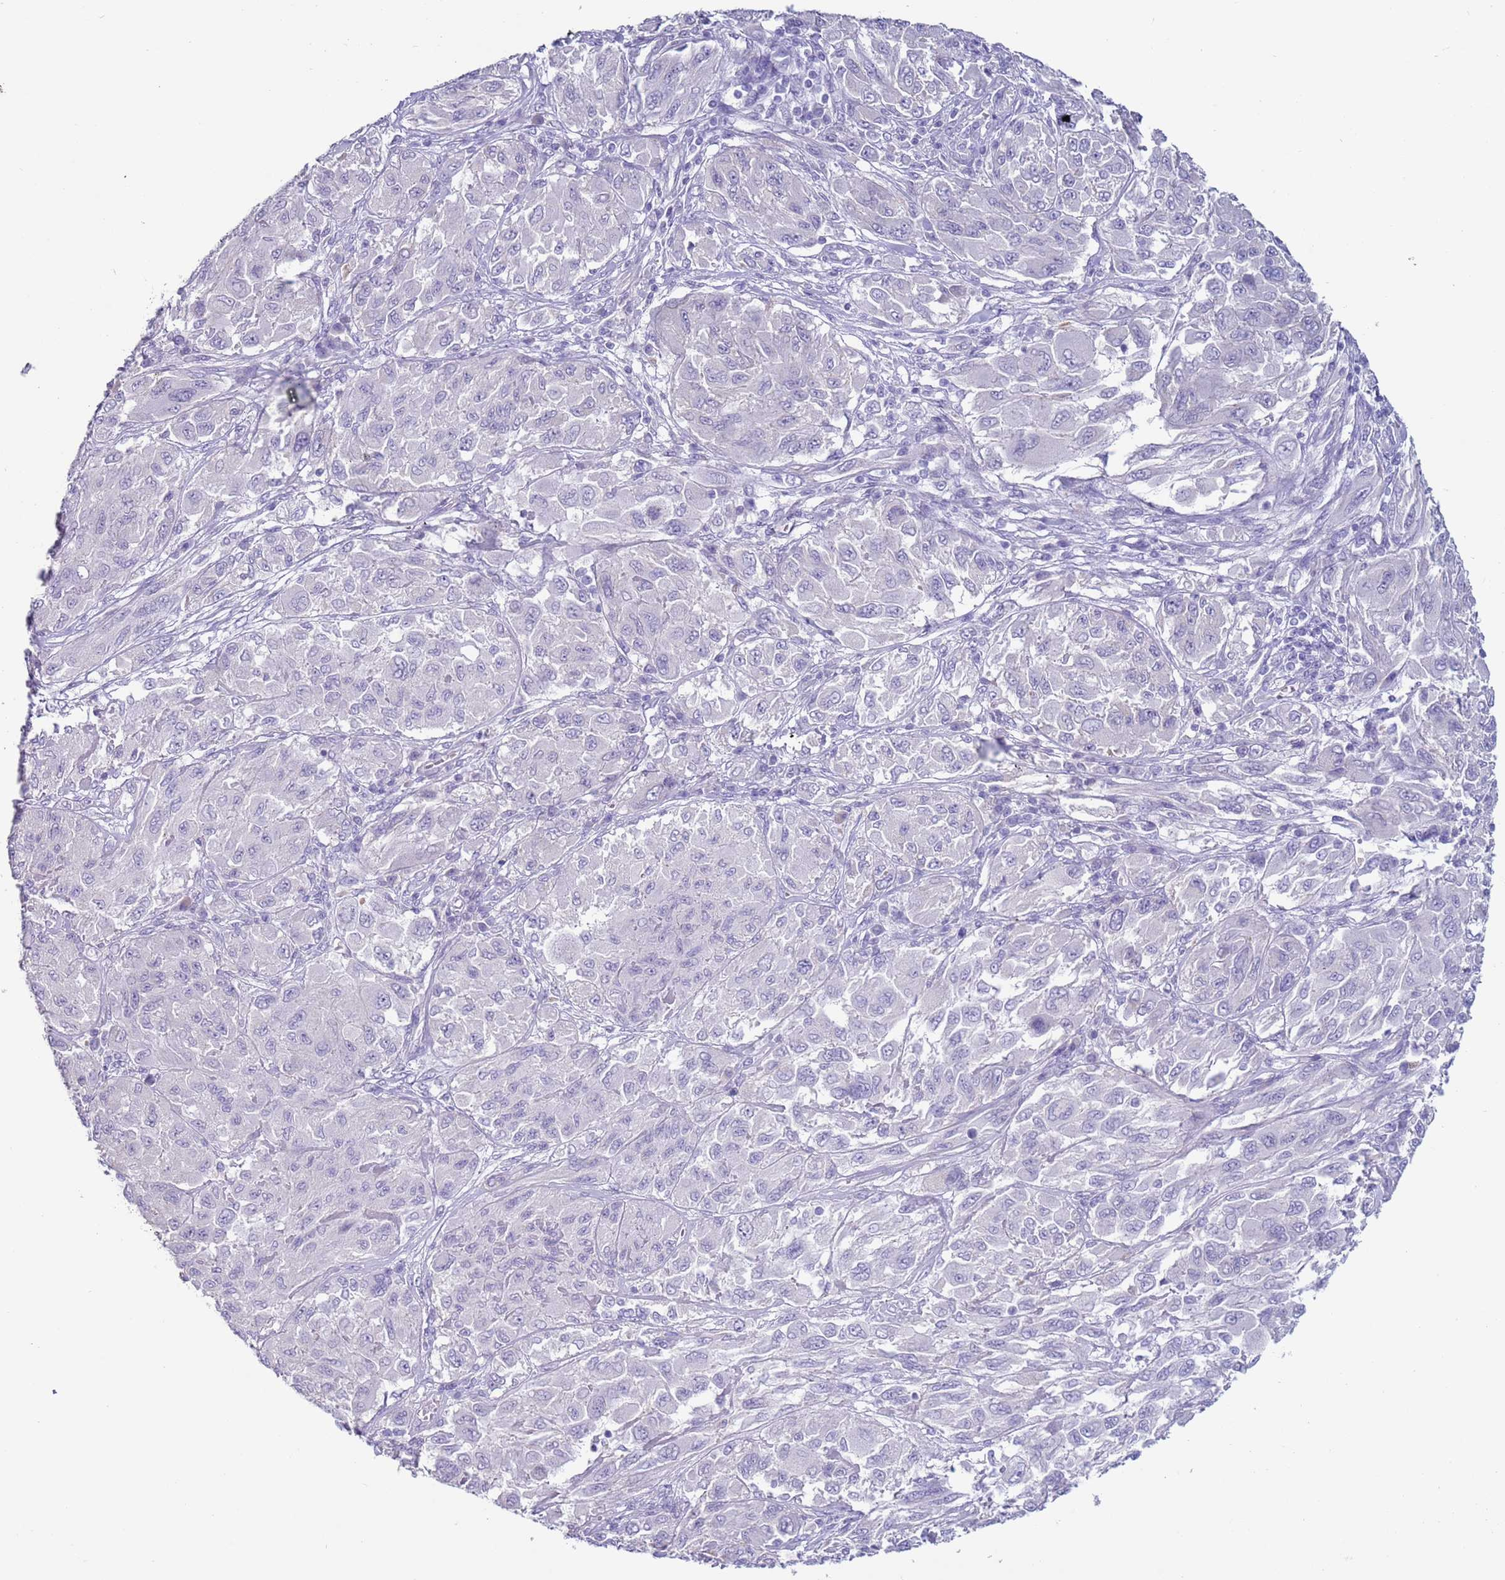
{"staining": {"intensity": "negative", "quantity": "none", "location": "none"}, "tissue": "melanoma", "cell_type": "Tumor cells", "image_type": "cancer", "snomed": [{"axis": "morphology", "description": "Malignant melanoma, NOS"}, {"axis": "topography", "description": "Skin"}], "caption": "Tumor cells show no significant staining in melanoma.", "gene": "NPAP1", "patient": {"sex": "female", "age": 91}}